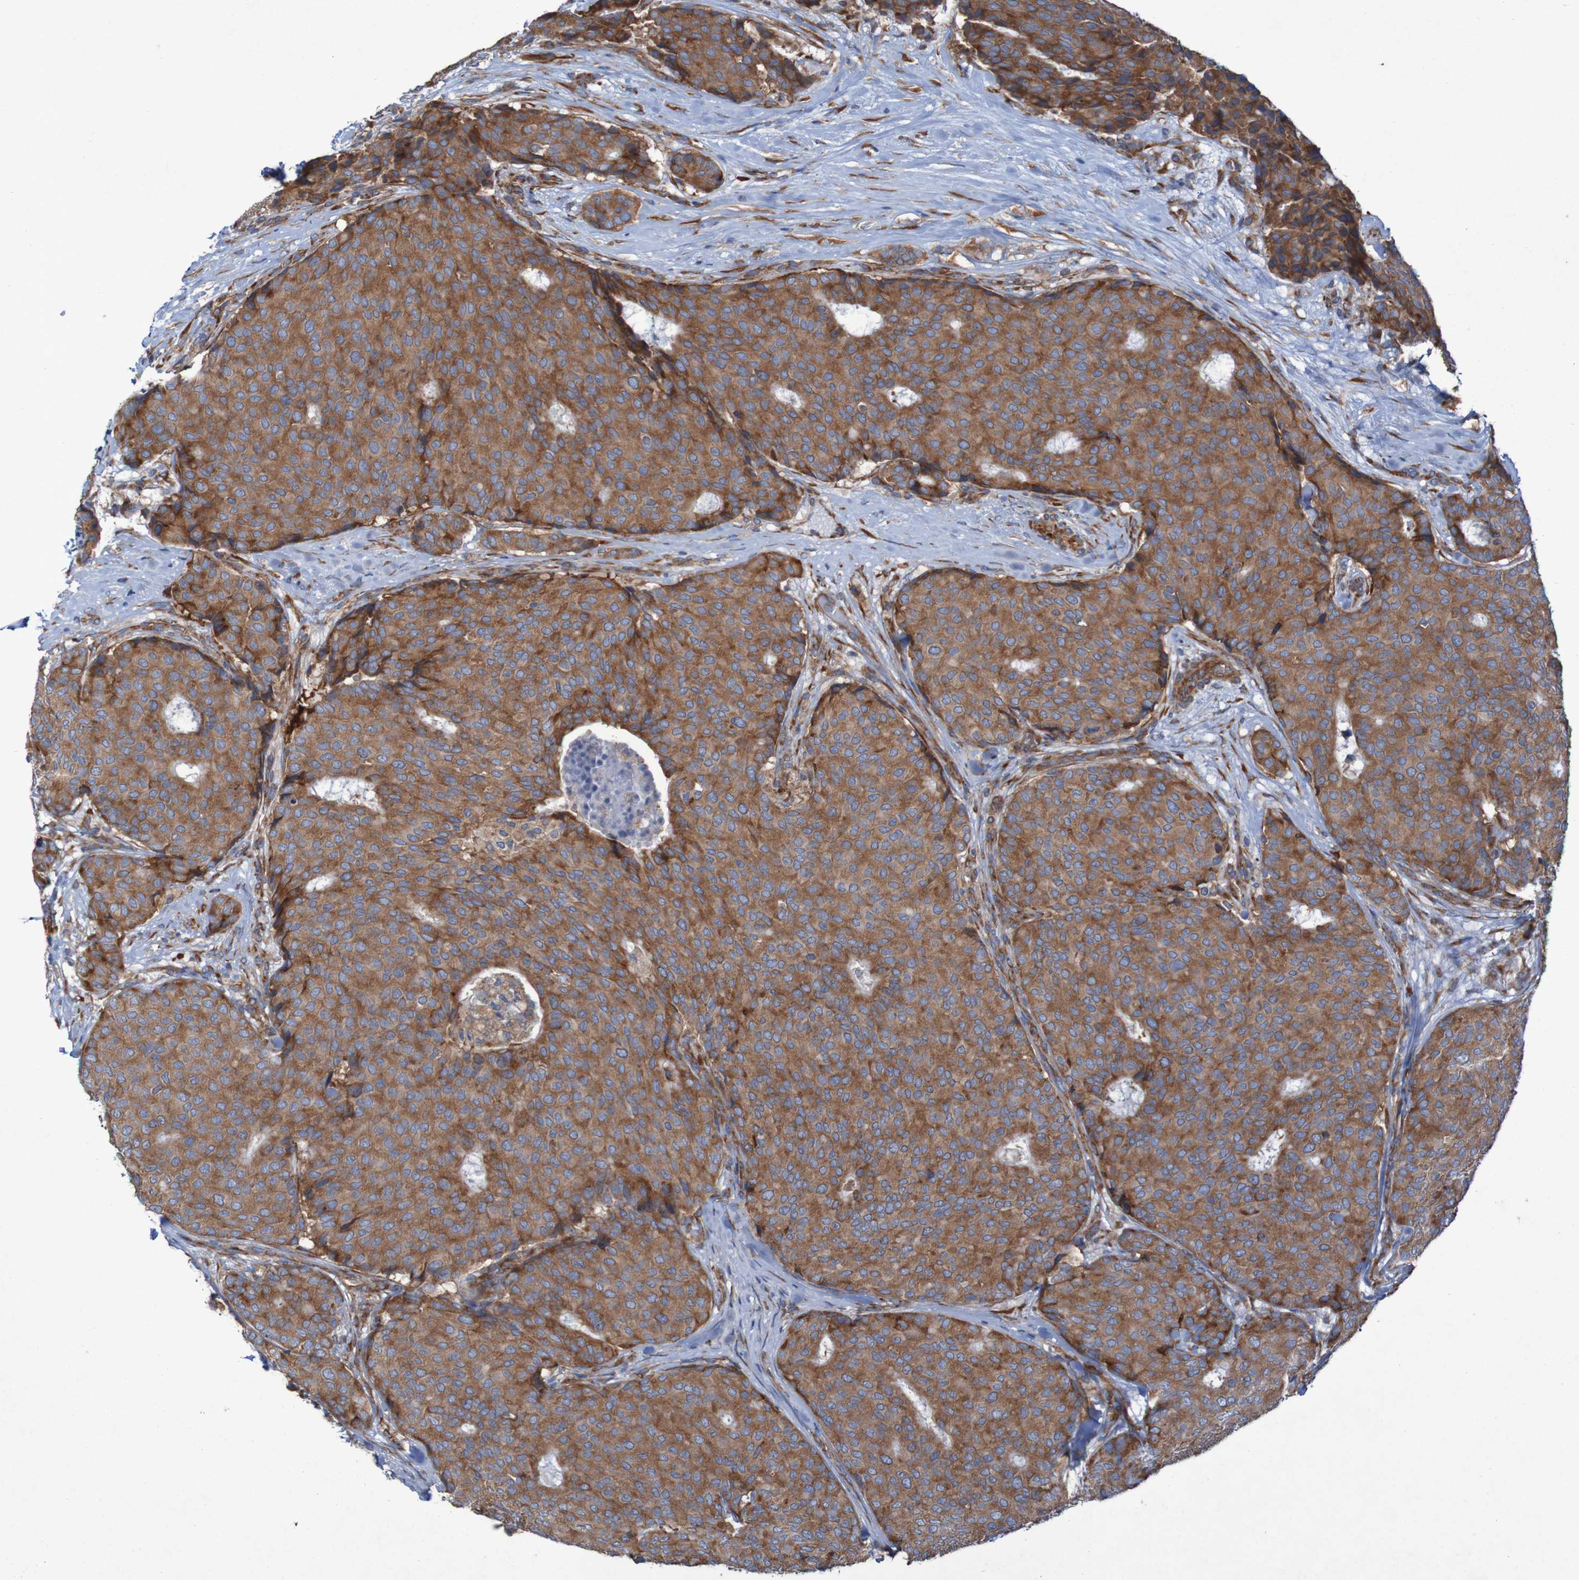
{"staining": {"intensity": "strong", "quantity": ">75%", "location": "cytoplasmic/membranous"}, "tissue": "breast cancer", "cell_type": "Tumor cells", "image_type": "cancer", "snomed": [{"axis": "morphology", "description": "Duct carcinoma"}, {"axis": "topography", "description": "Breast"}], "caption": "Strong cytoplasmic/membranous expression is appreciated in approximately >75% of tumor cells in breast cancer (intraductal carcinoma).", "gene": "RPL10", "patient": {"sex": "female", "age": 75}}